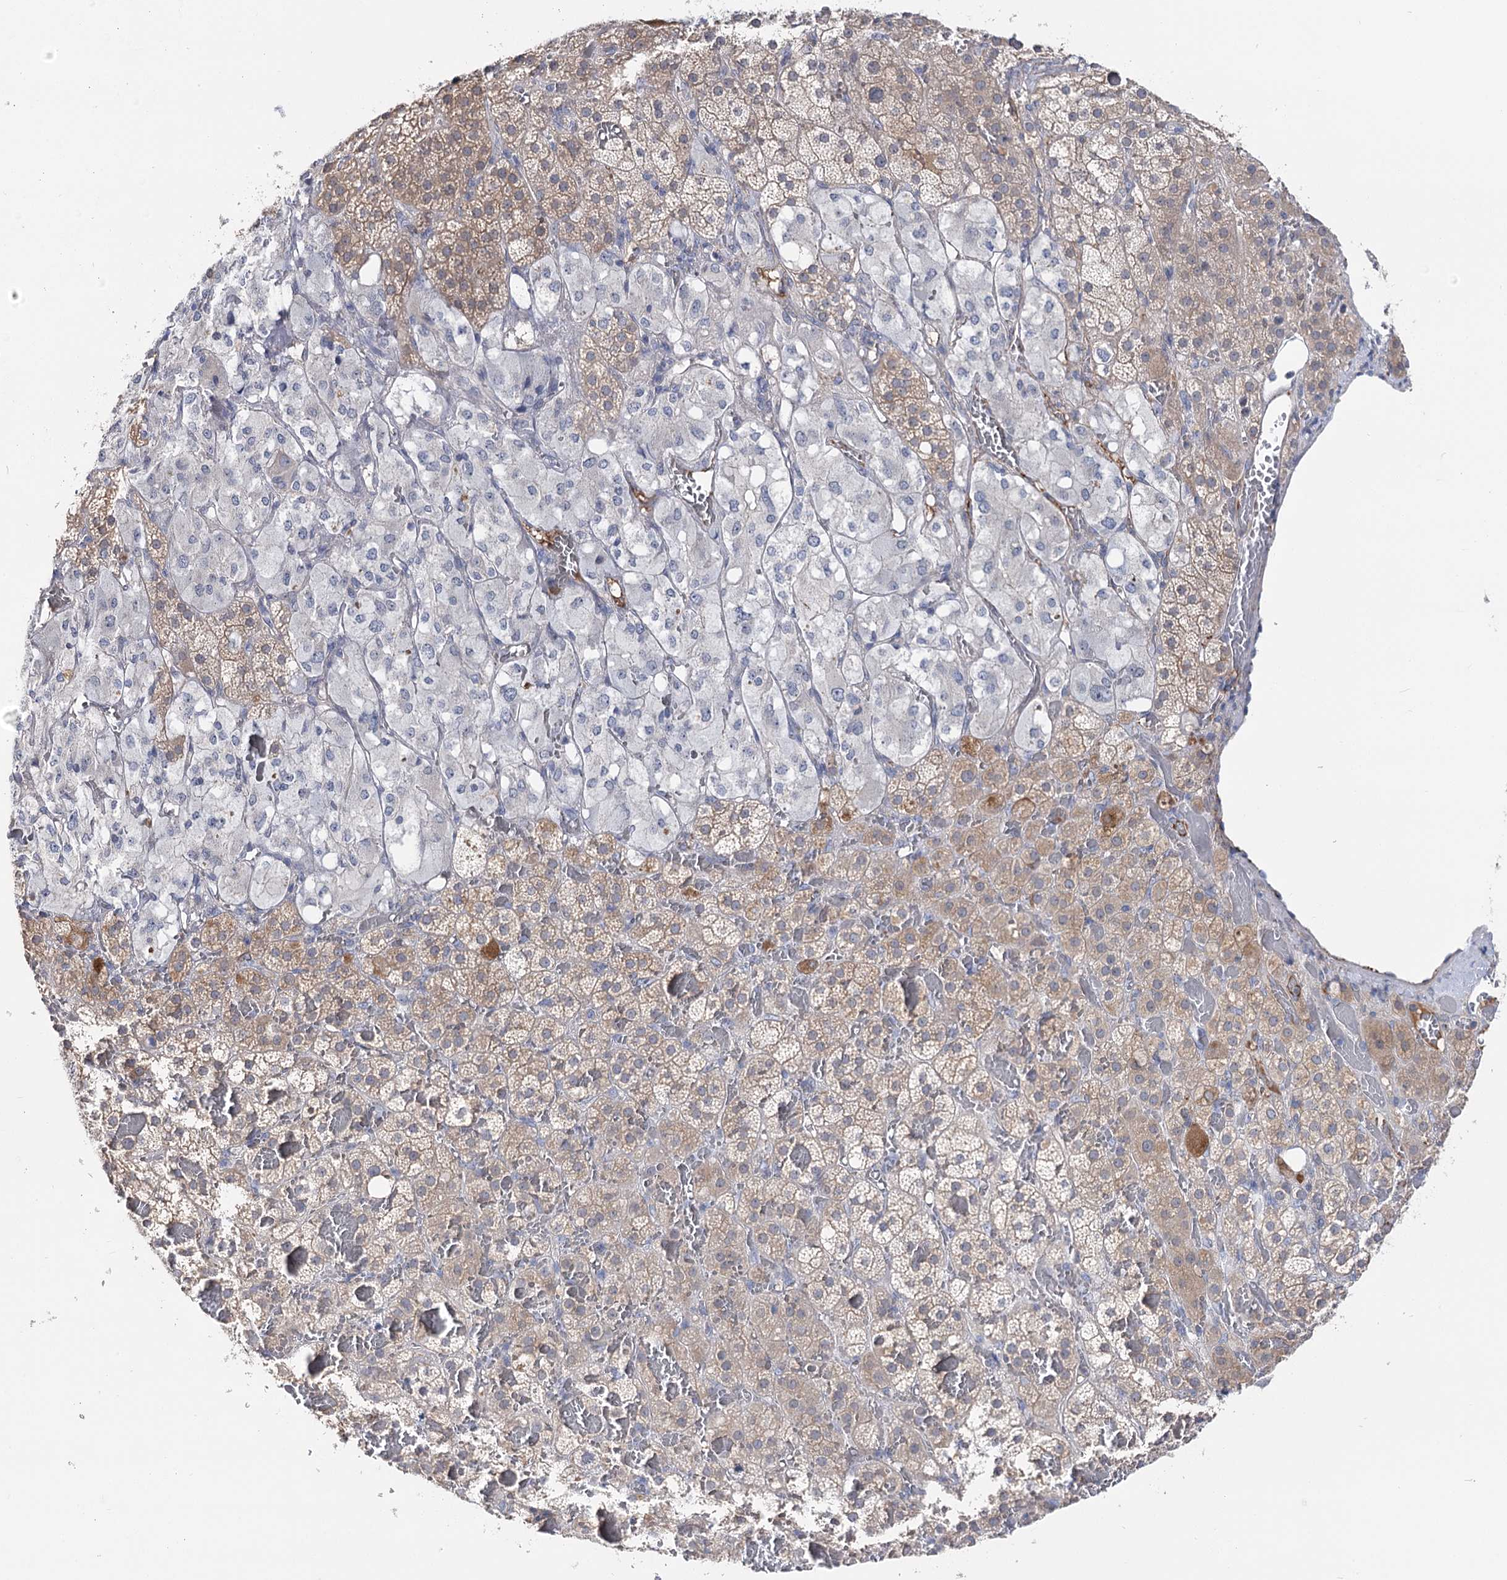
{"staining": {"intensity": "weak", "quantity": "25%-75%", "location": "cytoplasmic/membranous"}, "tissue": "adrenal gland", "cell_type": "Glandular cells", "image_type": "normal", "snomed": [{"axis": "morphology", "description": "Normal tissue, NOS"}, {"axis": "topography", "description": "Adrenal gland"}], "caption": "This photomicrograph reveals IHC staining of normal human adrenal gland, with low weak cytoplasmic/membranous staining in approximately 25%-75% of glandular cells.", "gene": "UGP2", "patient": {"sex": "female", "age": 59}}